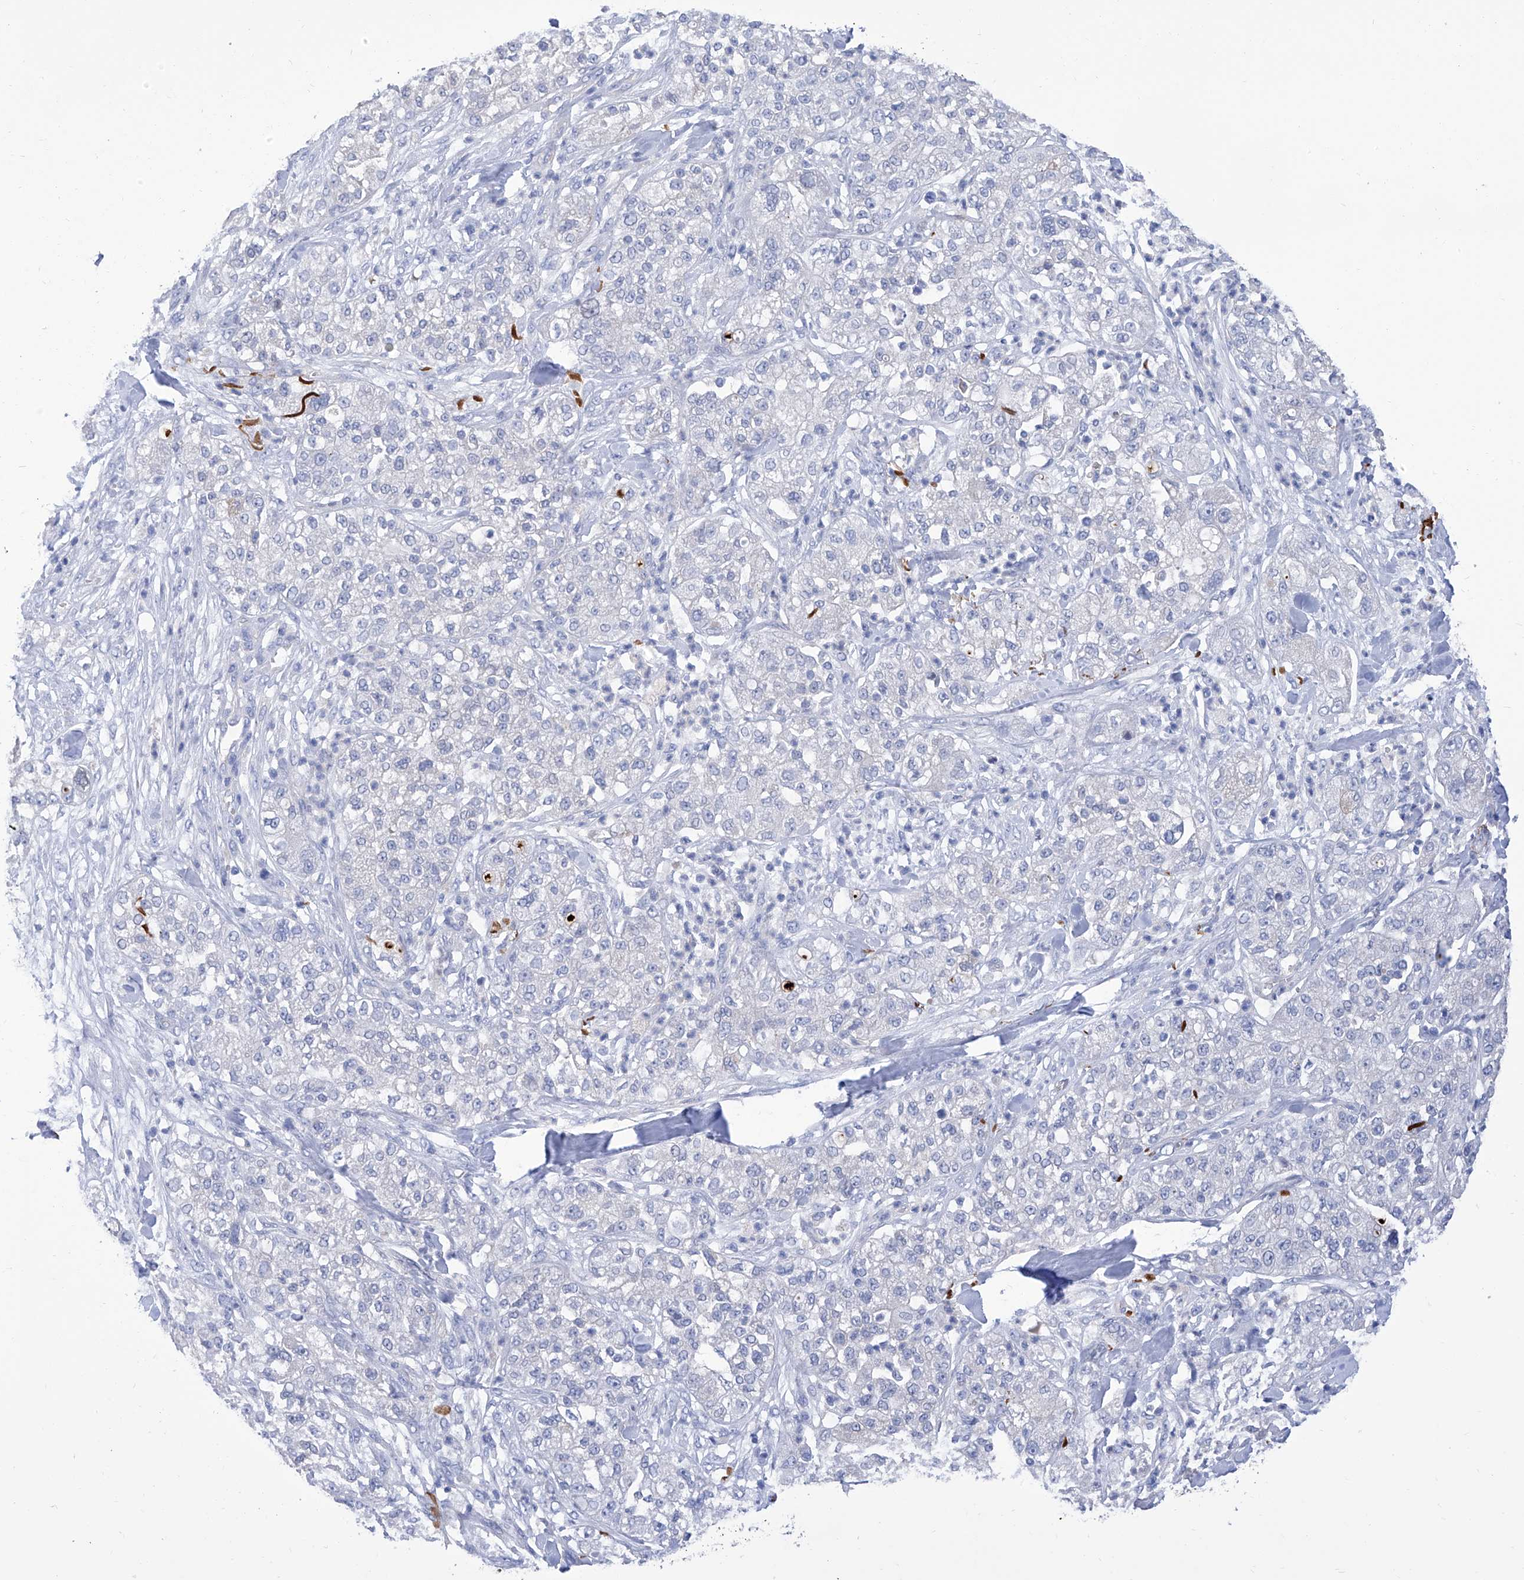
{"staining": {"intensity": "negative", "quantity": "none", "location": "none"}, "tissue": "pancreatic cancer", "cell_type": "Tumor cells", "image_type": "cancer", "snomed": [{"axis": "morphology", "description": "Adenocarcinoma, NOS"}, {"axis": "topography", "description": "Pancreas"}], "caption": "Pancreatic cancer (adenocarcinoma) was stained to show a protein in brown. There is no significant positivity in tumor cells. (Brightfield microscopy of DAB IHC at high magnification).", "gene": "SMS", "patient": {"sex": "female", "age": 78}}